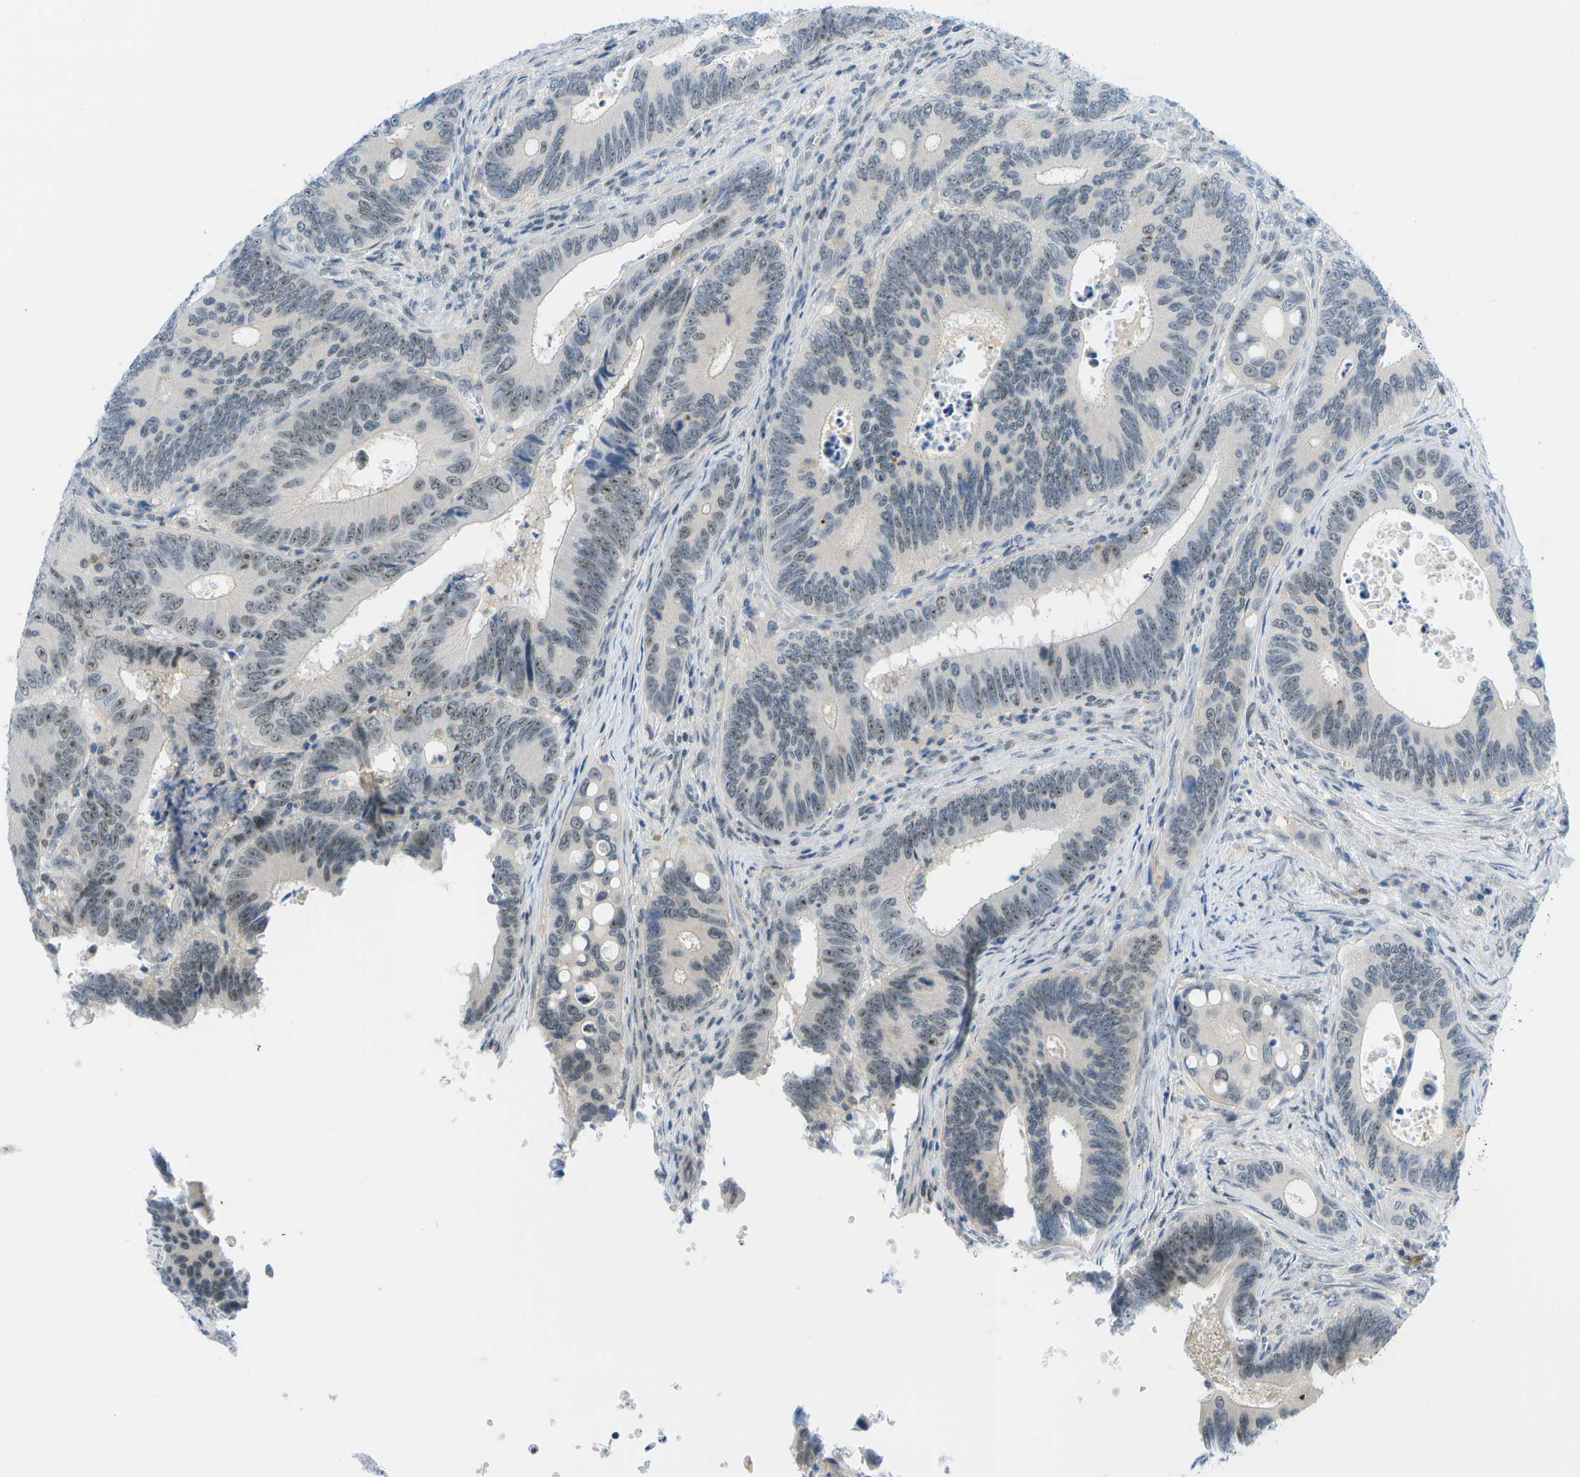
{"staining": {"intensity": "weak", "quantity": "25%-75%", "location": "nuclear"}, "tissue": "colorectal cancer", "cell_type": "Tumor cells", "image_type": "cancer", "snomed": [{"axis": "morphology", "description": "Inflammation, NOS"}, {"axis": "morphology", "description": "Adenocarcinoma, NOS"}, {"axis": "topography", "description": "Colon"}], "caption": "Weak nuclear protein positivity is seen in about 25%-75% of tumor cells in colorectal cancer (adenocarcinoma).", "gene": "PITHD1", "patient": {"sex": "male", "age": 72}}